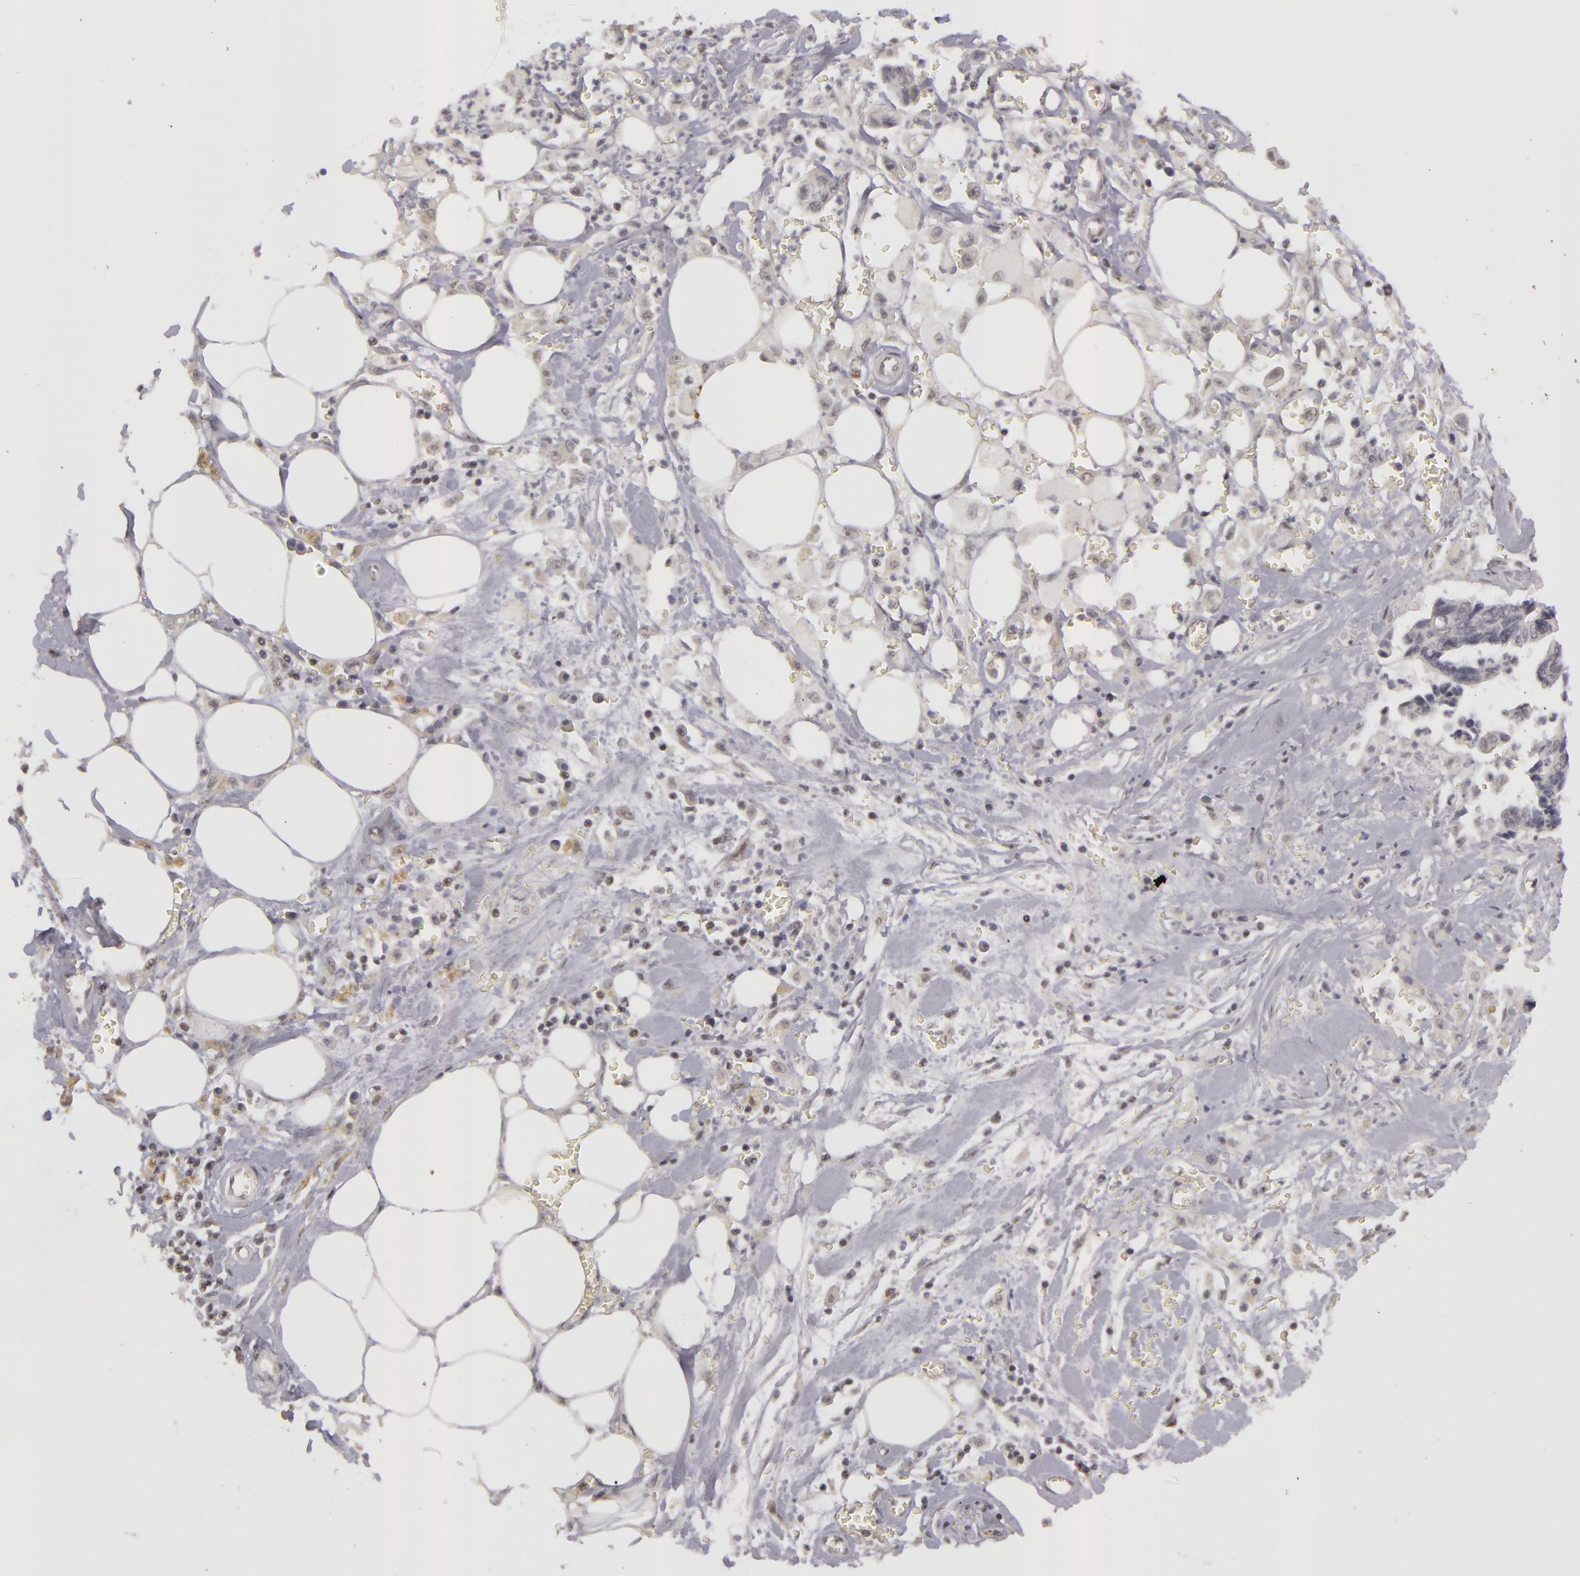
{"staining": {"intensity": "negative", "quantity": "none", "location": "none"}, "tissue": "pancreatic cancer", "cell_type": "Tumor cells", "image_type": "cancer", "snomed": [{"axis": "morphology", "description": "Adenocarcinoma, NOS"}, {"axis": "topography", "description": "Pancreas"}], "caption": "High power microscopy image of an IHC micrograph of pancreatic cancer (adenocarcinoma), revealing no significant positivity in tumor cells. The staining is performed using DAB (3,3'-diaminobenzidine) brown chromogen with nuclei counter-stained in using hematoxylin.", "gene": "RRP7A", "patient": {"sex": "female", "age": 70}}